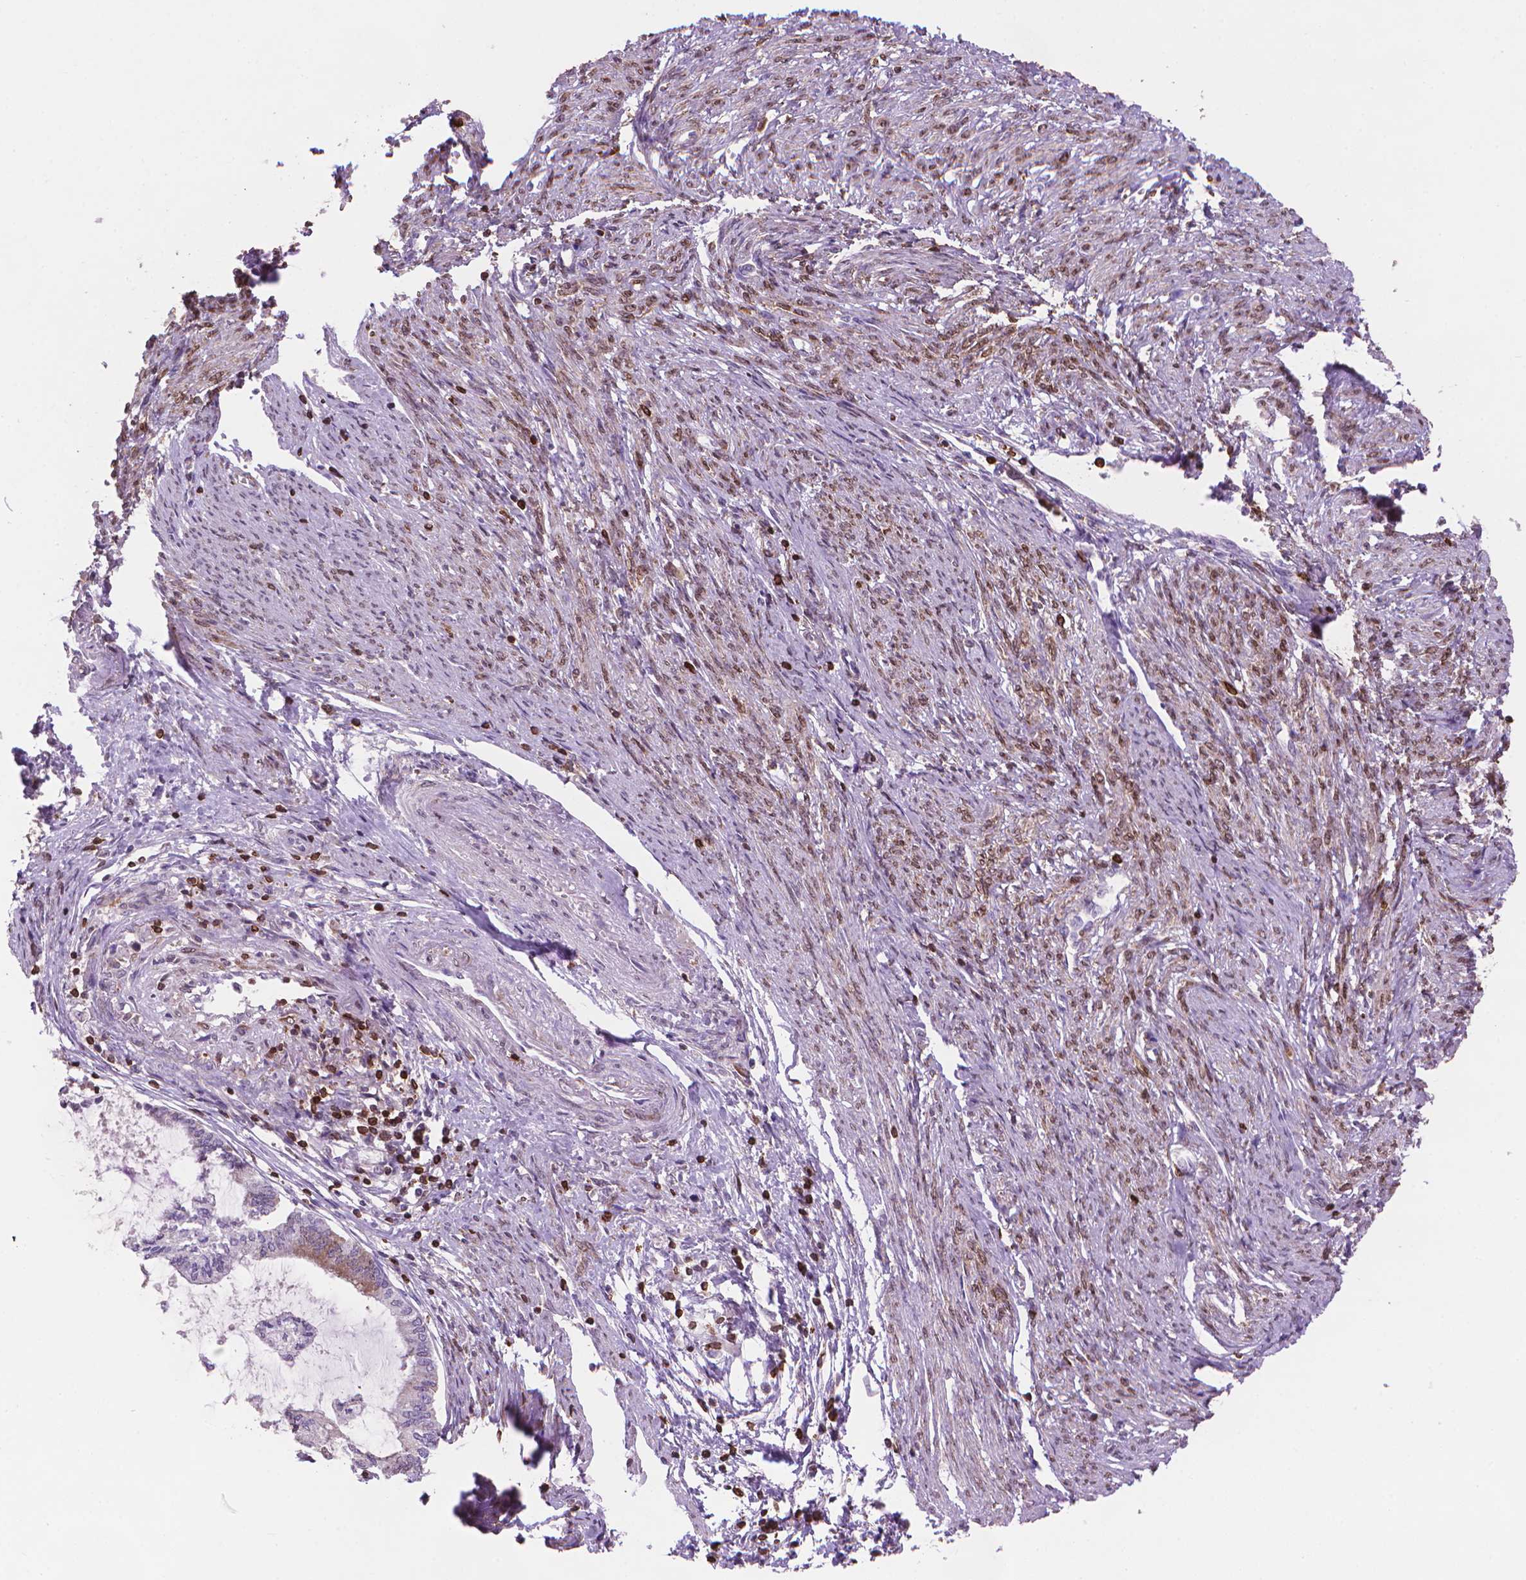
{"staining": {"intensity": "moderate", "quantity": "25%-75%", "location": "cytoplasmic/membranous"}, "tissue": "endometrial cancer", "cell_type": "Tumor cells", "image_type": "cancer", "snomed": [{"axis": "morphology", "description": "Adenocarcinoma, NOS"}, {"axis": "topography", "description": "Endometrium"}], "caption": "Endometrial cancer (adenocarcinoma) stained with DAB (3,3'-diaminobenzidine) immunohistochemistry shows medium levels of moderate cytoplasmic/membranous positivity in about 25%-75% of tumor cells.", "gene": "BCL2", "patient": {"sex": "female", "age": 86}}